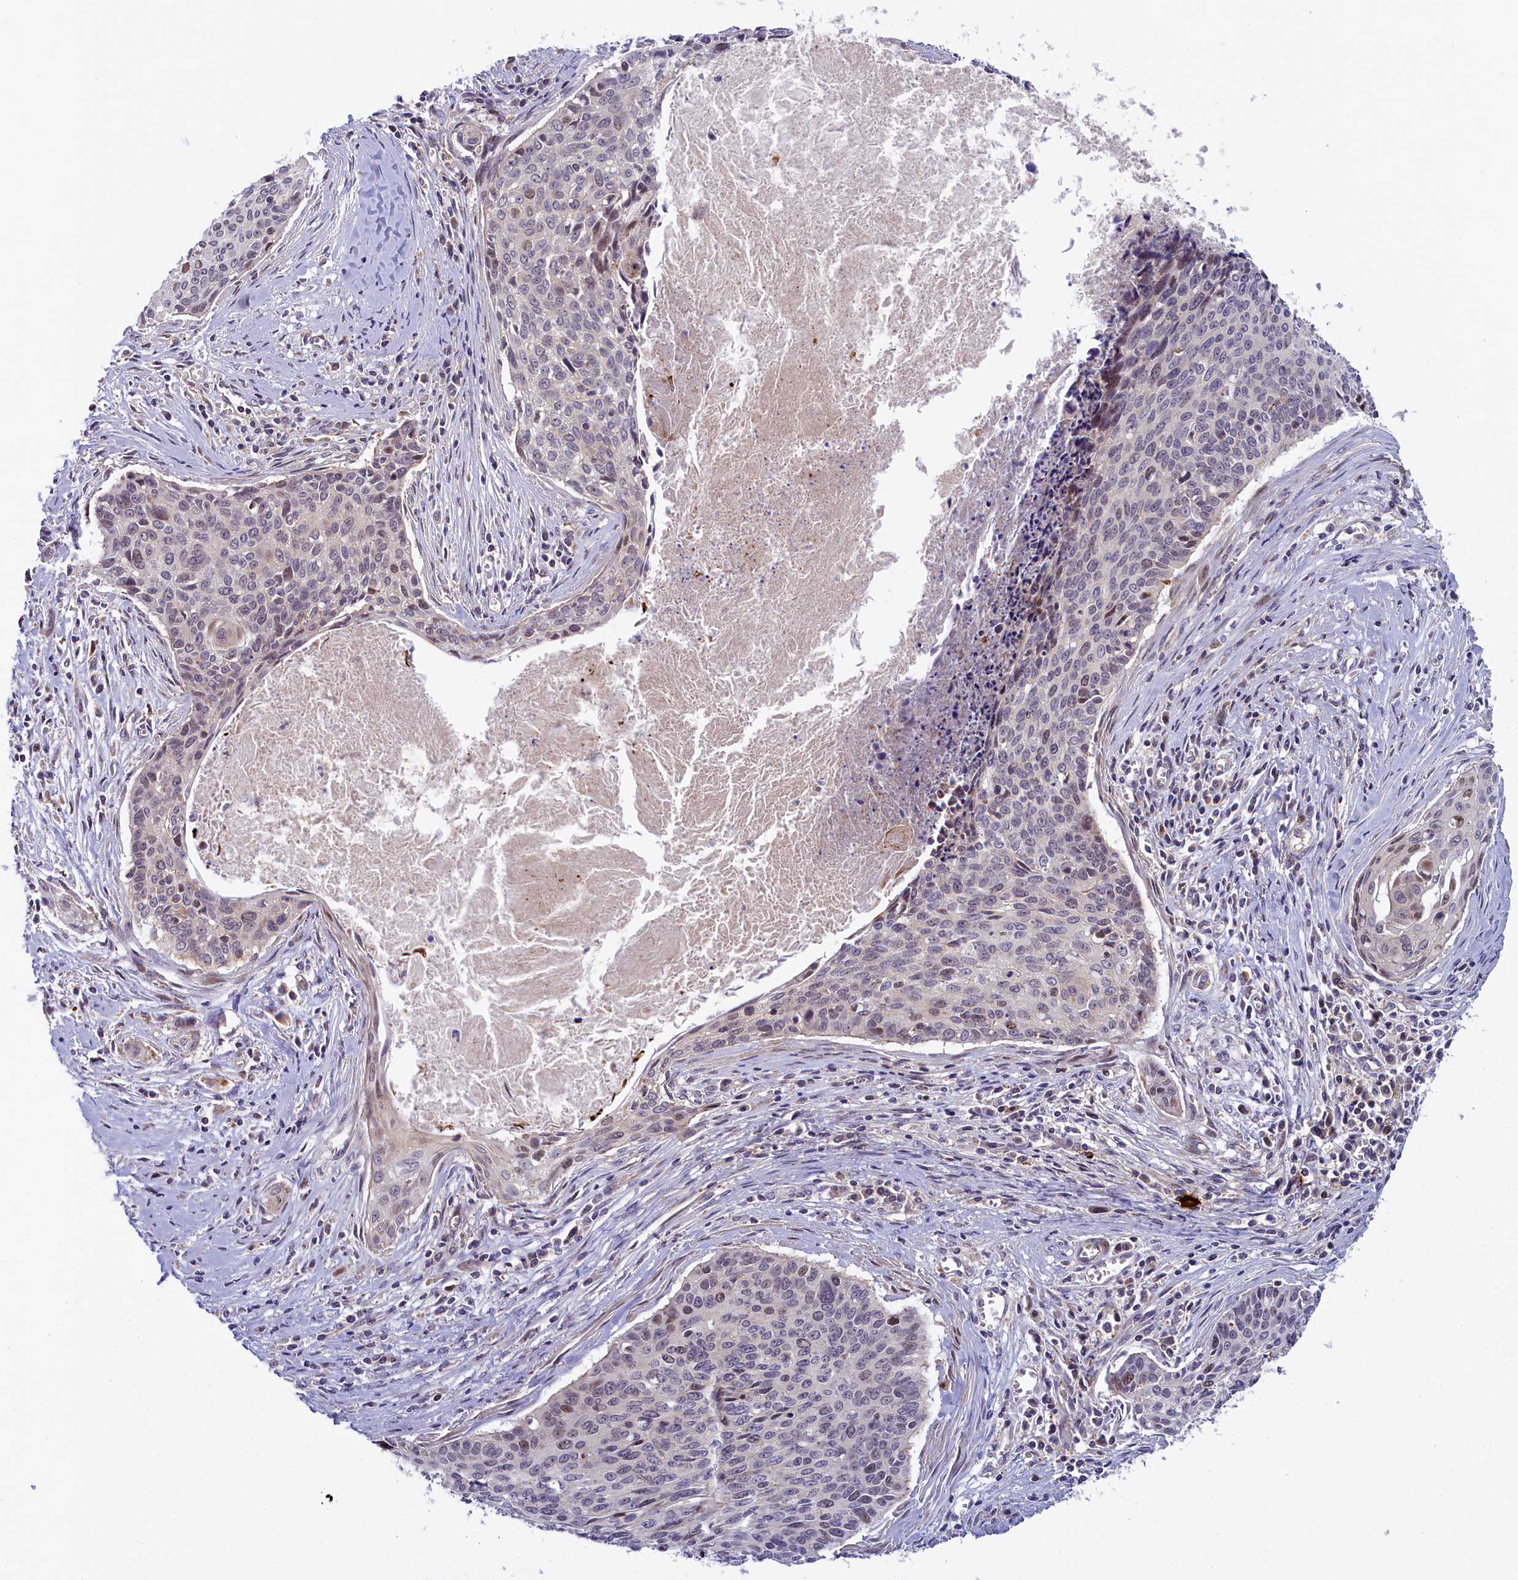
{"staining": {"intensity": "negative", "quantity": "none", "location": "none"}, "tissue": "cervical cancer", "cell_type": "Tumor cells", "image_type": "cancer", "snomed": [{"axis": "morphology", "description": "Squamous cell carcinoma, NOS"}, {"axis": "topography", "description": "Cervix"}], "caption": "Tumor cells are negative for brown protein staining in cervical cancer.", "gene": "CCL23", "patient": {"sex": "female", "age": 55}}